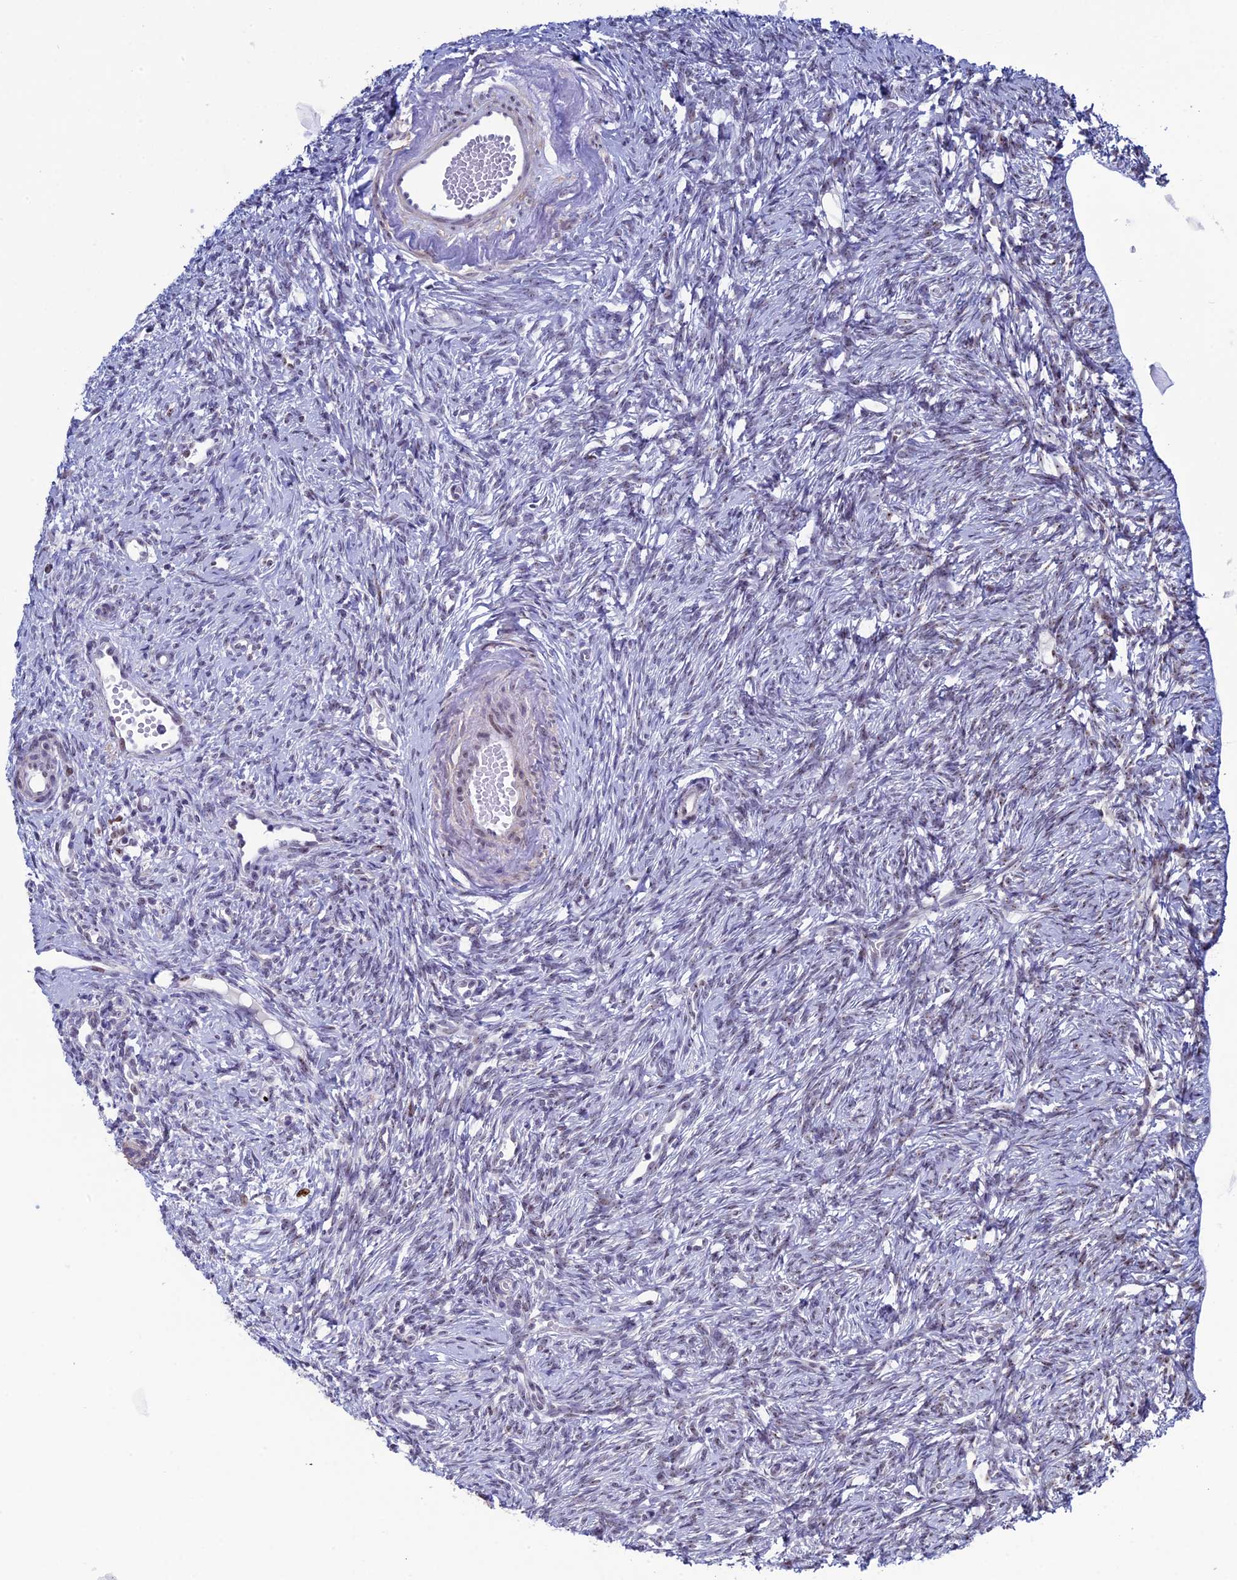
{"staining": {"intensity": "moderate", "quantity": "<25%", "location": "nuclear"}, "tissue": "ovary", "cell_type": "Follicle cells", "image_type": "normal", "snomed": [{"axis": "morphology", "description": "Normal tissue, NOS"}, {"axis": "topography", "description": "Ovary"}], "caption": "Immunohistochemistry (DAB) staining of normal ovary displays moderate nuclear protein expression in approximately <25% of follicle cells. (DAB IHC with brightfield microscopy, high magnification).", "gene": "CCDC86", "patient": {"sex": "female", "age": 51}}